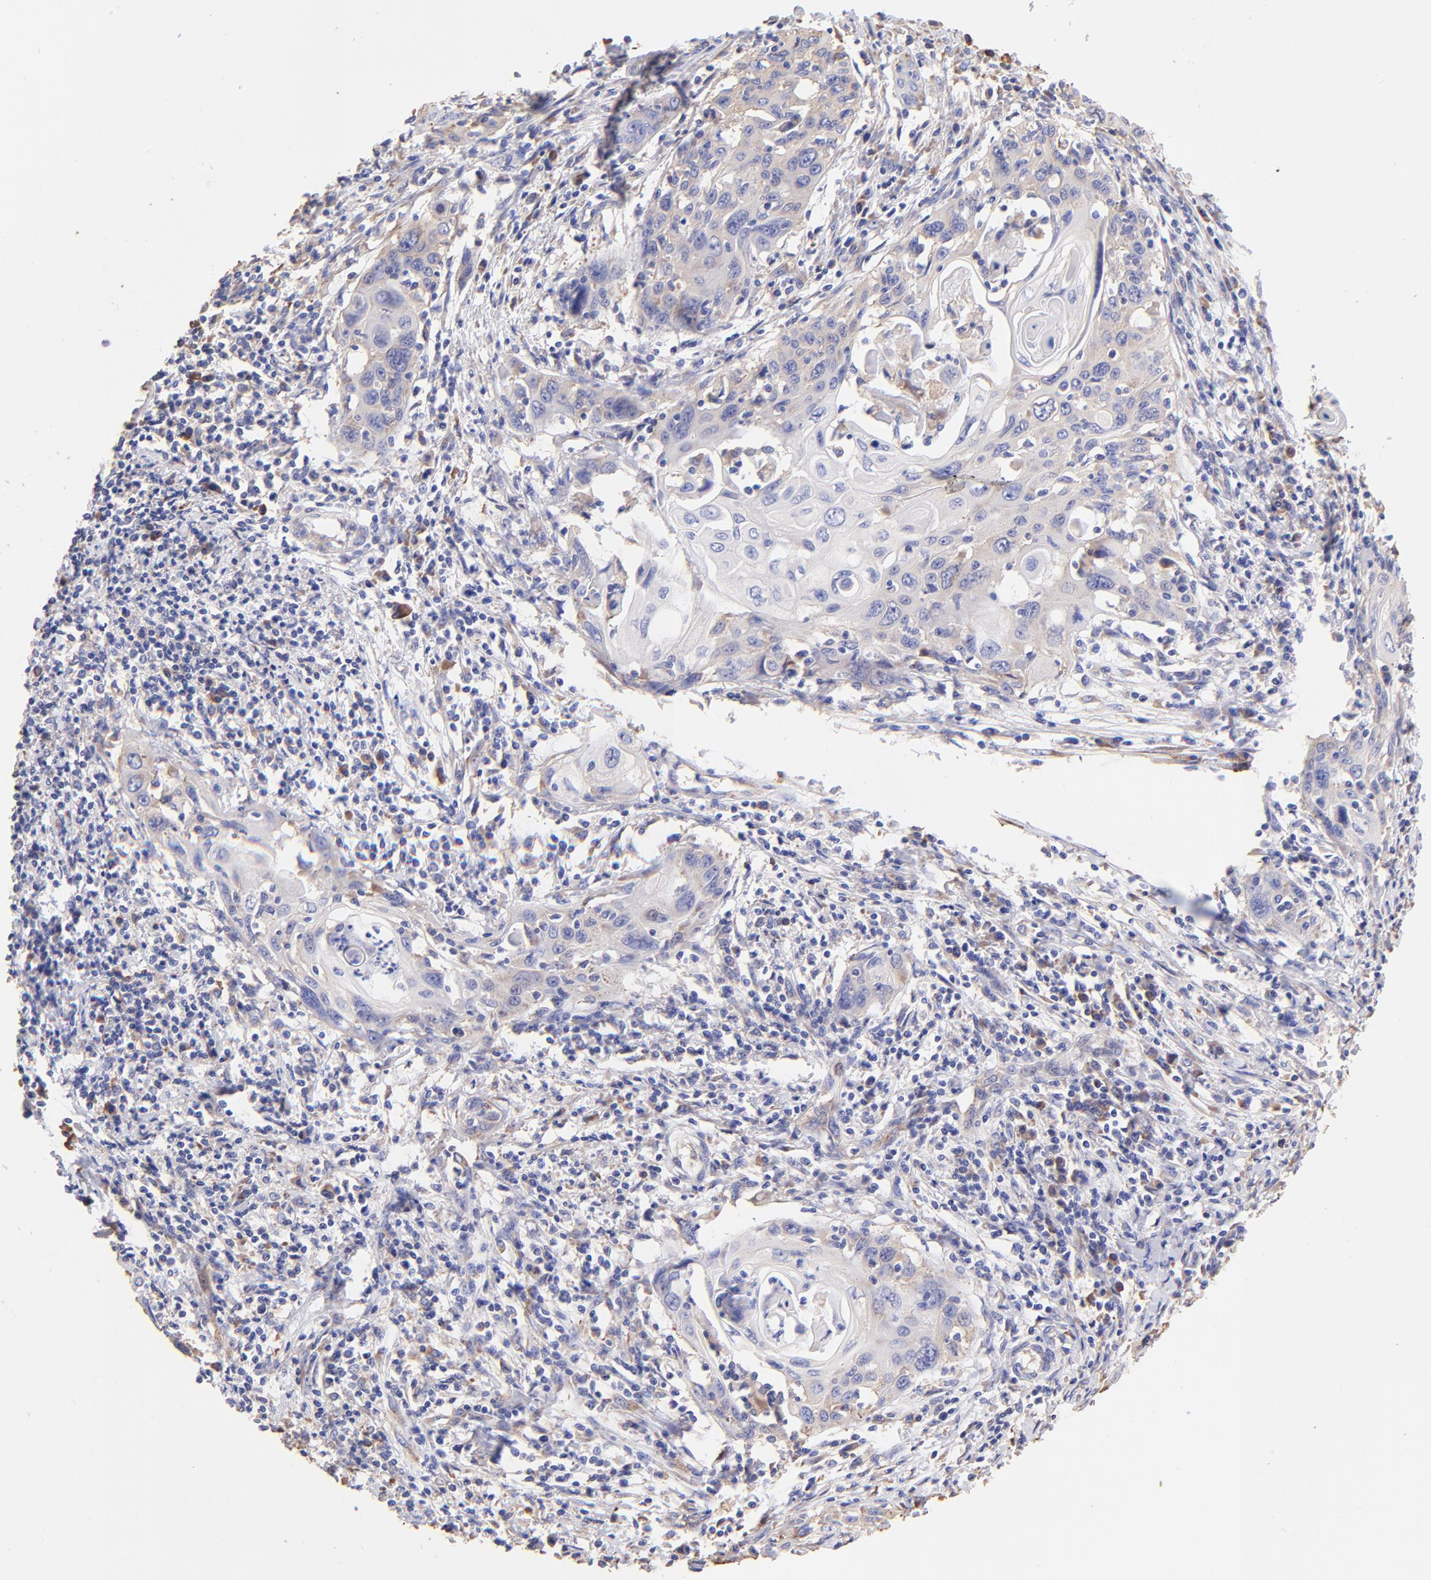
{"staining": {"intensity": "moderate", "quantity": "25%-75%", "location": "cytoplasmic/membranous"}, "tissue": "cervical cancer", "cell_type": "Tumor cells", "image_type": "cancer", "snomed": [{"axis": "morphology", "description": "Squamous cell carcinoma, NOS"}, {"axis": "topography", "description": "Cervix"}], "caption": "Immunohistochemical staining of human cervical cancer (squamous cell carcinoma) exhibits medium levels of moderate cytoplasmic/membranous protein positivity in approximately 25%-75% of tumor cells.", "gene": "RPL30", "patient": {"sex": "female", "age": 54}}